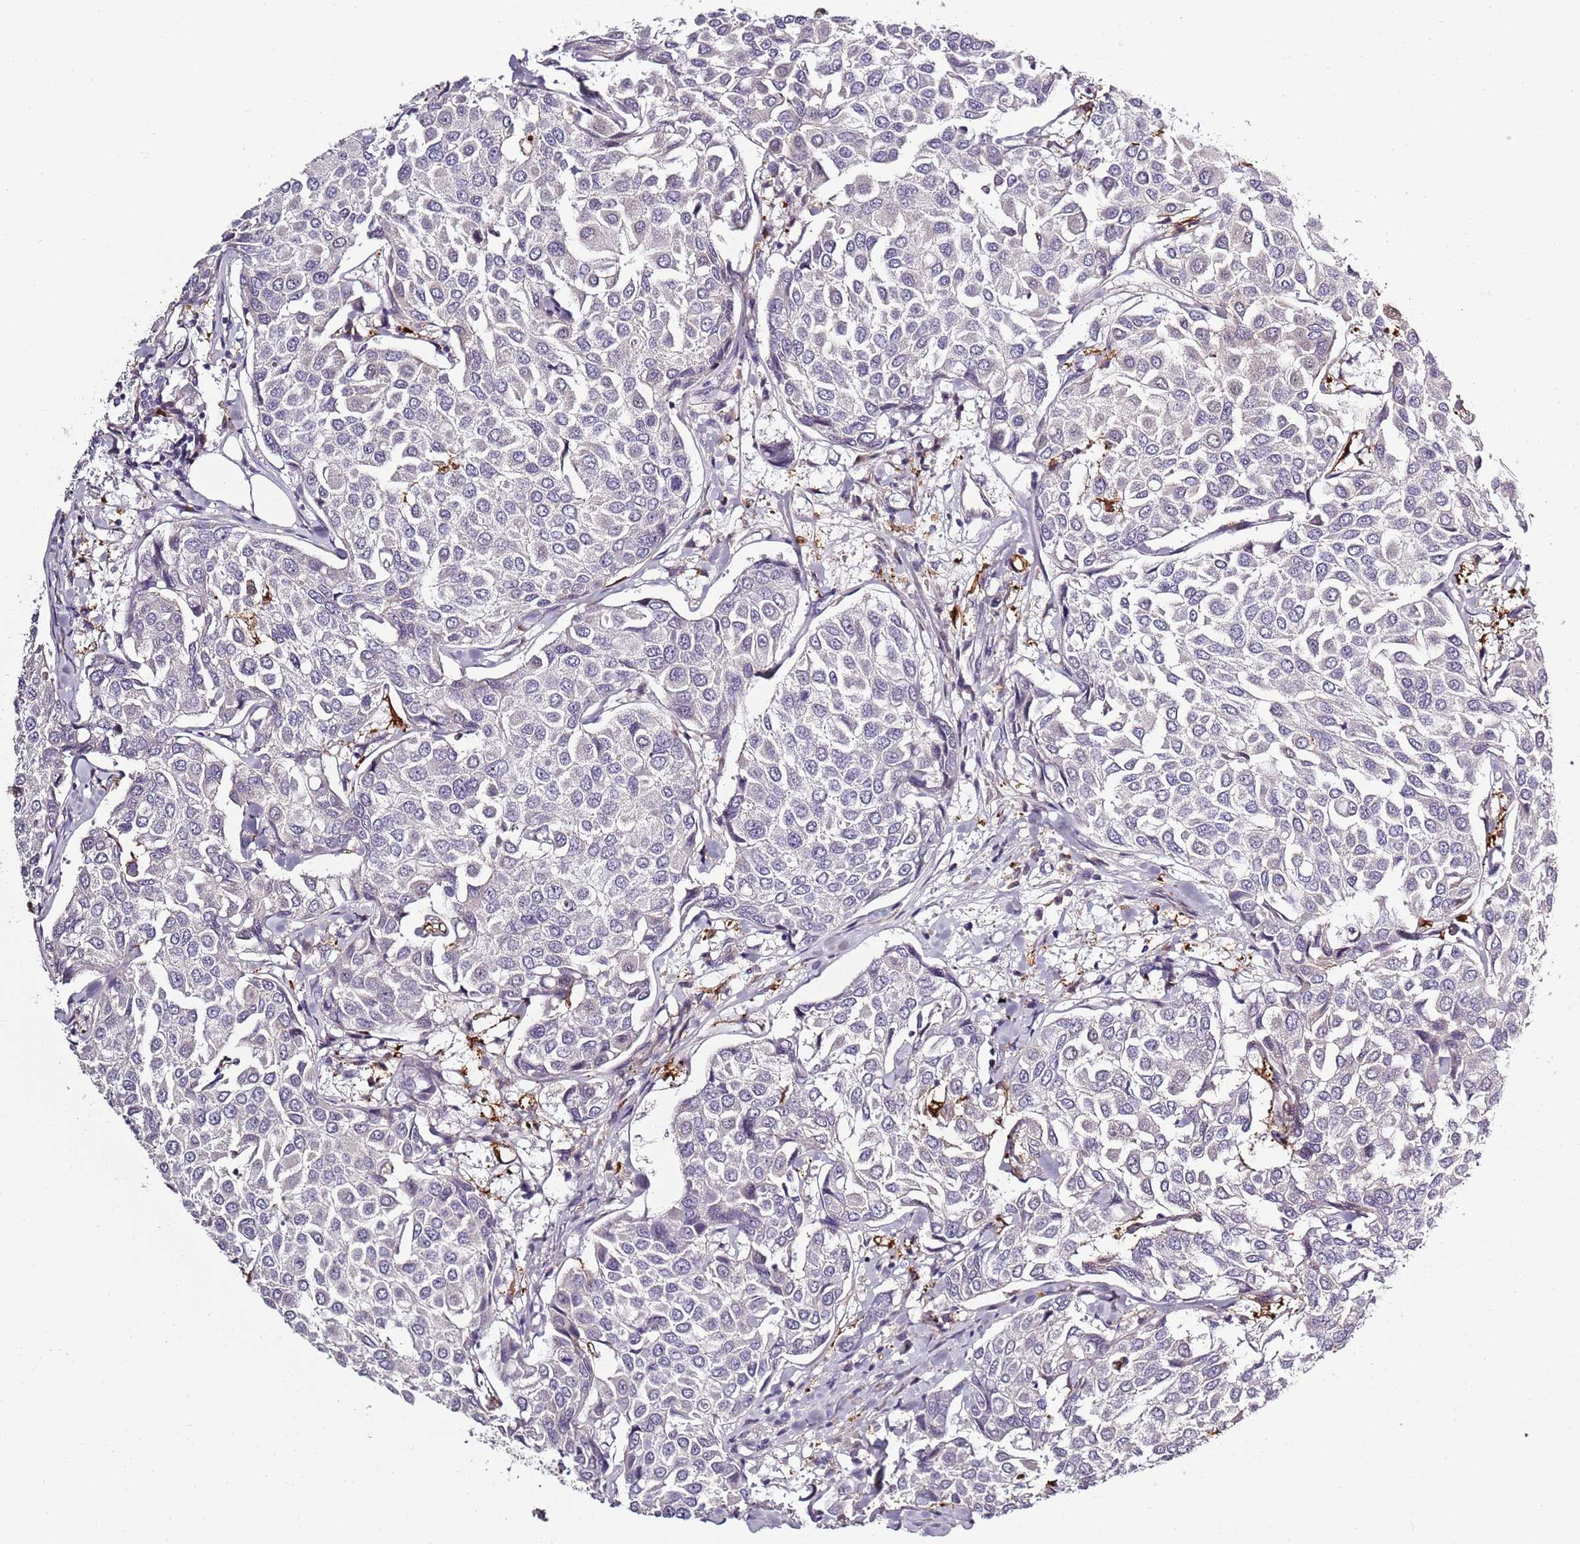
{"staining": {"intensity": "negative", "quantity": "none", "location": "none"}, "tissue": "breast cancer", "cell_type": "Tumor cells", "image_type": "cancer", "snomed": [{"axis": "morphology", "description": "Duct carcinoma"}, {"axis": "topography", "description": "Breast"}], "caption": "Immunohistochemical staining of breast cancer (intraductal carcinoma) shows no significant expression in tumor cells.", "gene": "CC2D2B", "patient": {"sex": "female", "age": 55}}